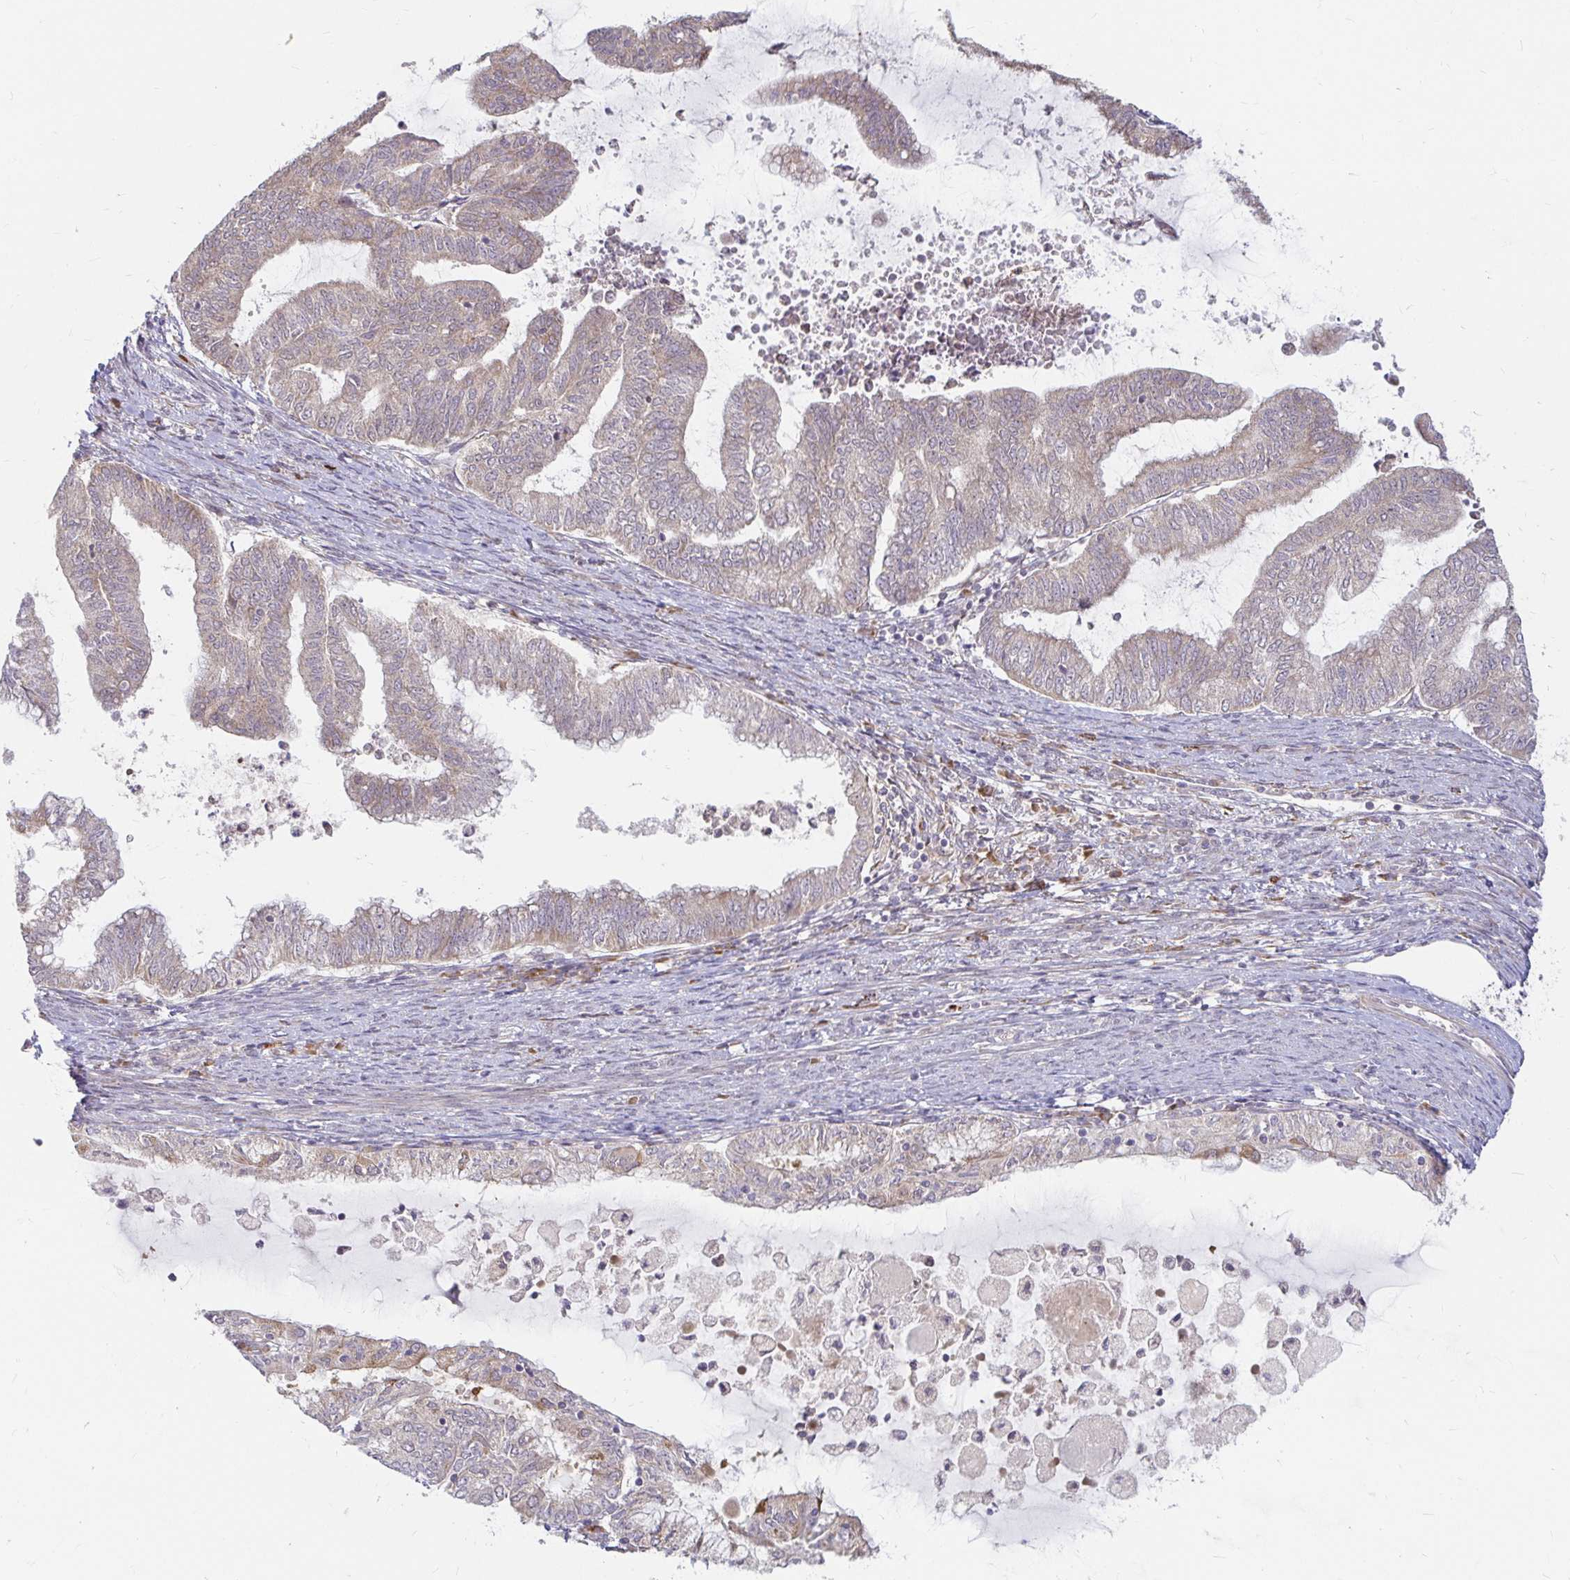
{"staining": {"intensity": "negative", "quantity": "none", "location": "none"}, "tissue": "endometrial cancer", "cell_type": "Tumor cells", "image_type": "cancer", "snomed": [{"axis": "morphology", "description": "Adenocarcinoma, NOS"}, {"axis": "topography", "description": "Endometrium"}], "caption": "Photomicrograph shows no significant protein expression in tumor cells of adenocarcinoma (endometrial).", "gene": "CAST", "patient": {"sex": "female", "age": 79}}